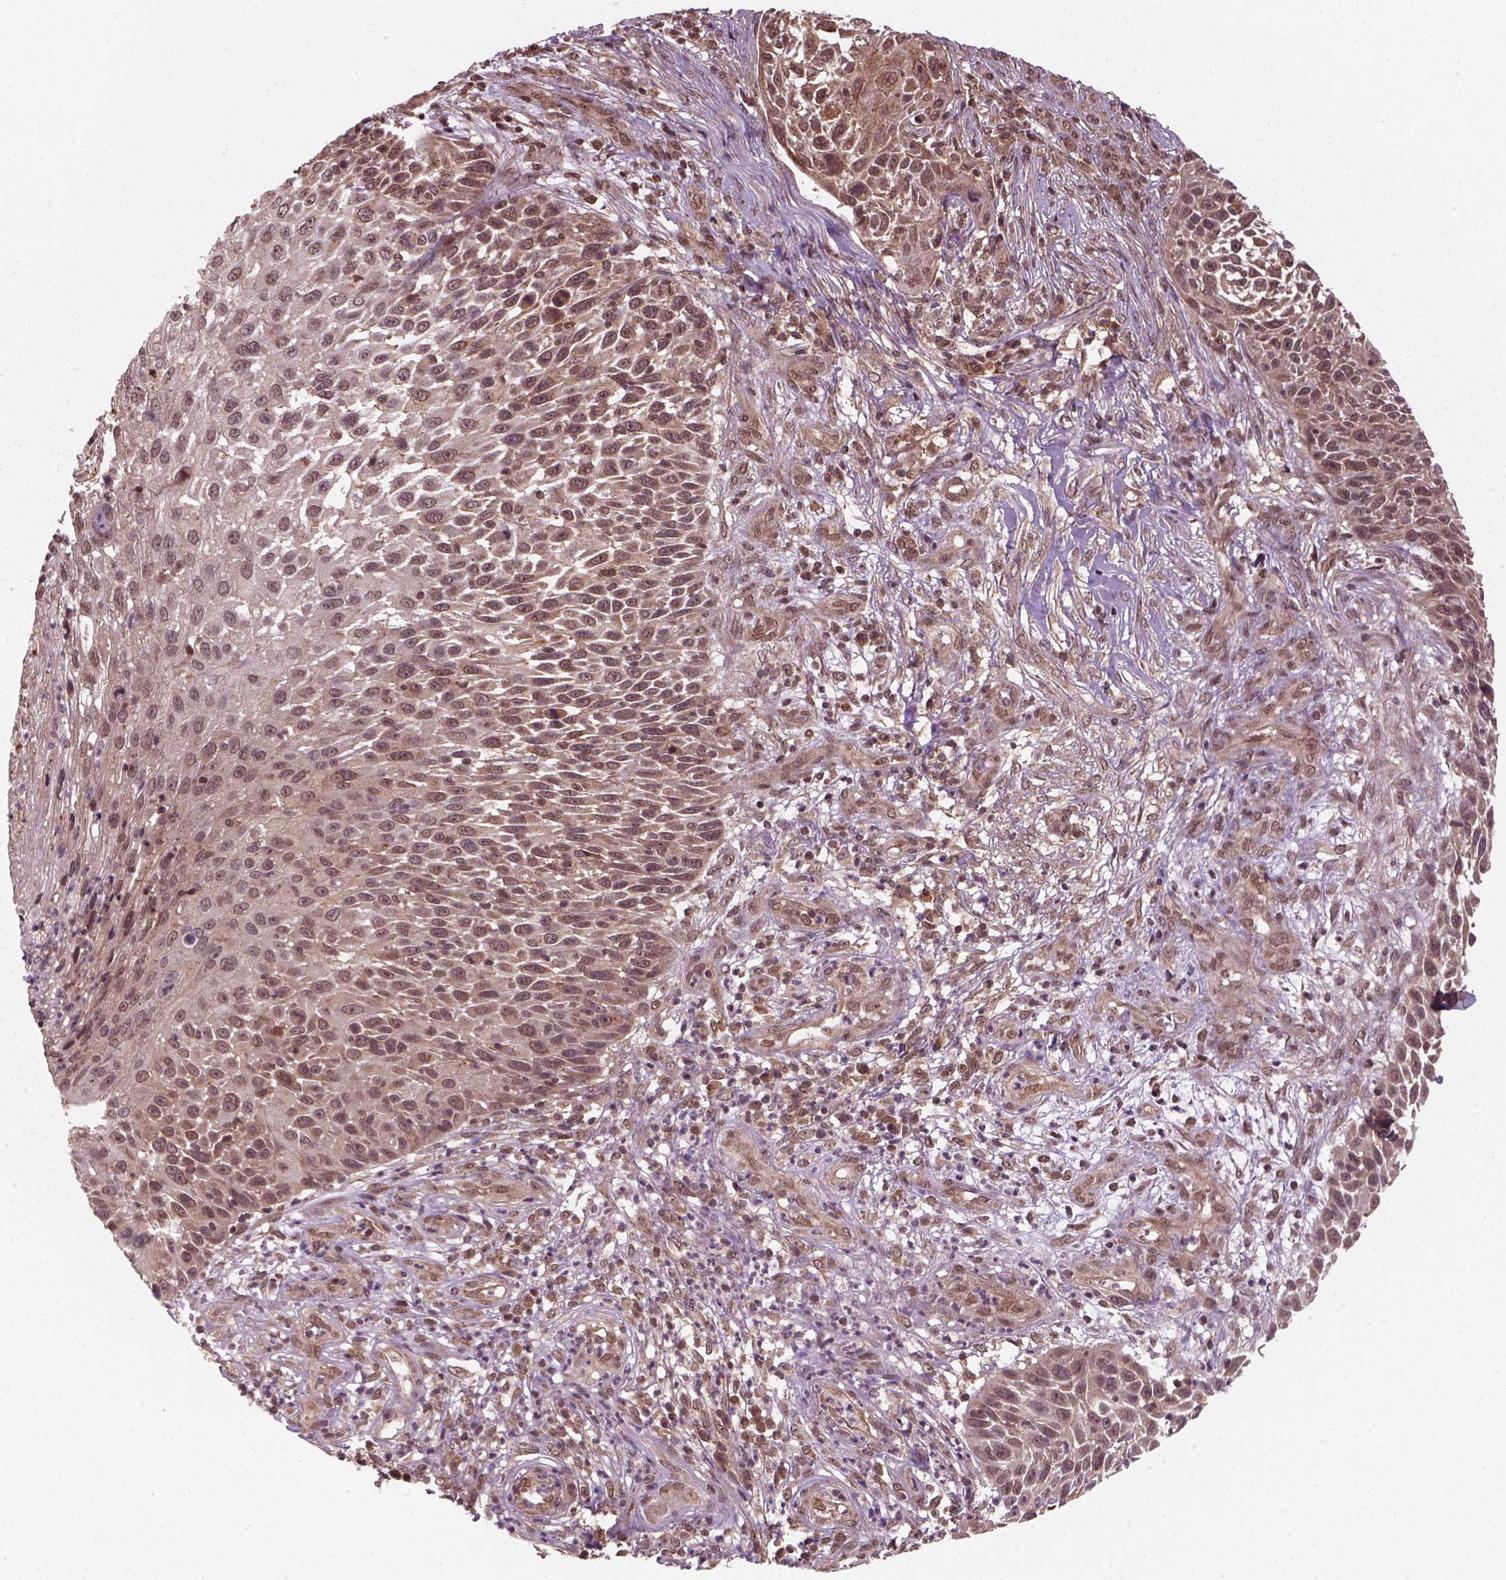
{"staining": {"intensity": "moderate", "quantity": ">75%", "location": "cytoplasmic/membranous"}, "tissue": "skin cancer", "cell_type": "Tumor cells", "image_type": "cancer", "snomed": [{"axis": "morphology", "description": "Squamous cell carcinoma, NOS"}, {"axis": "topography", "description": "Skin"}], "caption": "Skin squamous cell carcinoma tissue reveals moderate cytoplasmic/membranous staining in about >75% of tumor cells (brown staining indicates protein expression, while blue staining denotes nuclei).", "gene": "NUDT9", "patient": {"sex": "male", "age": 92}}